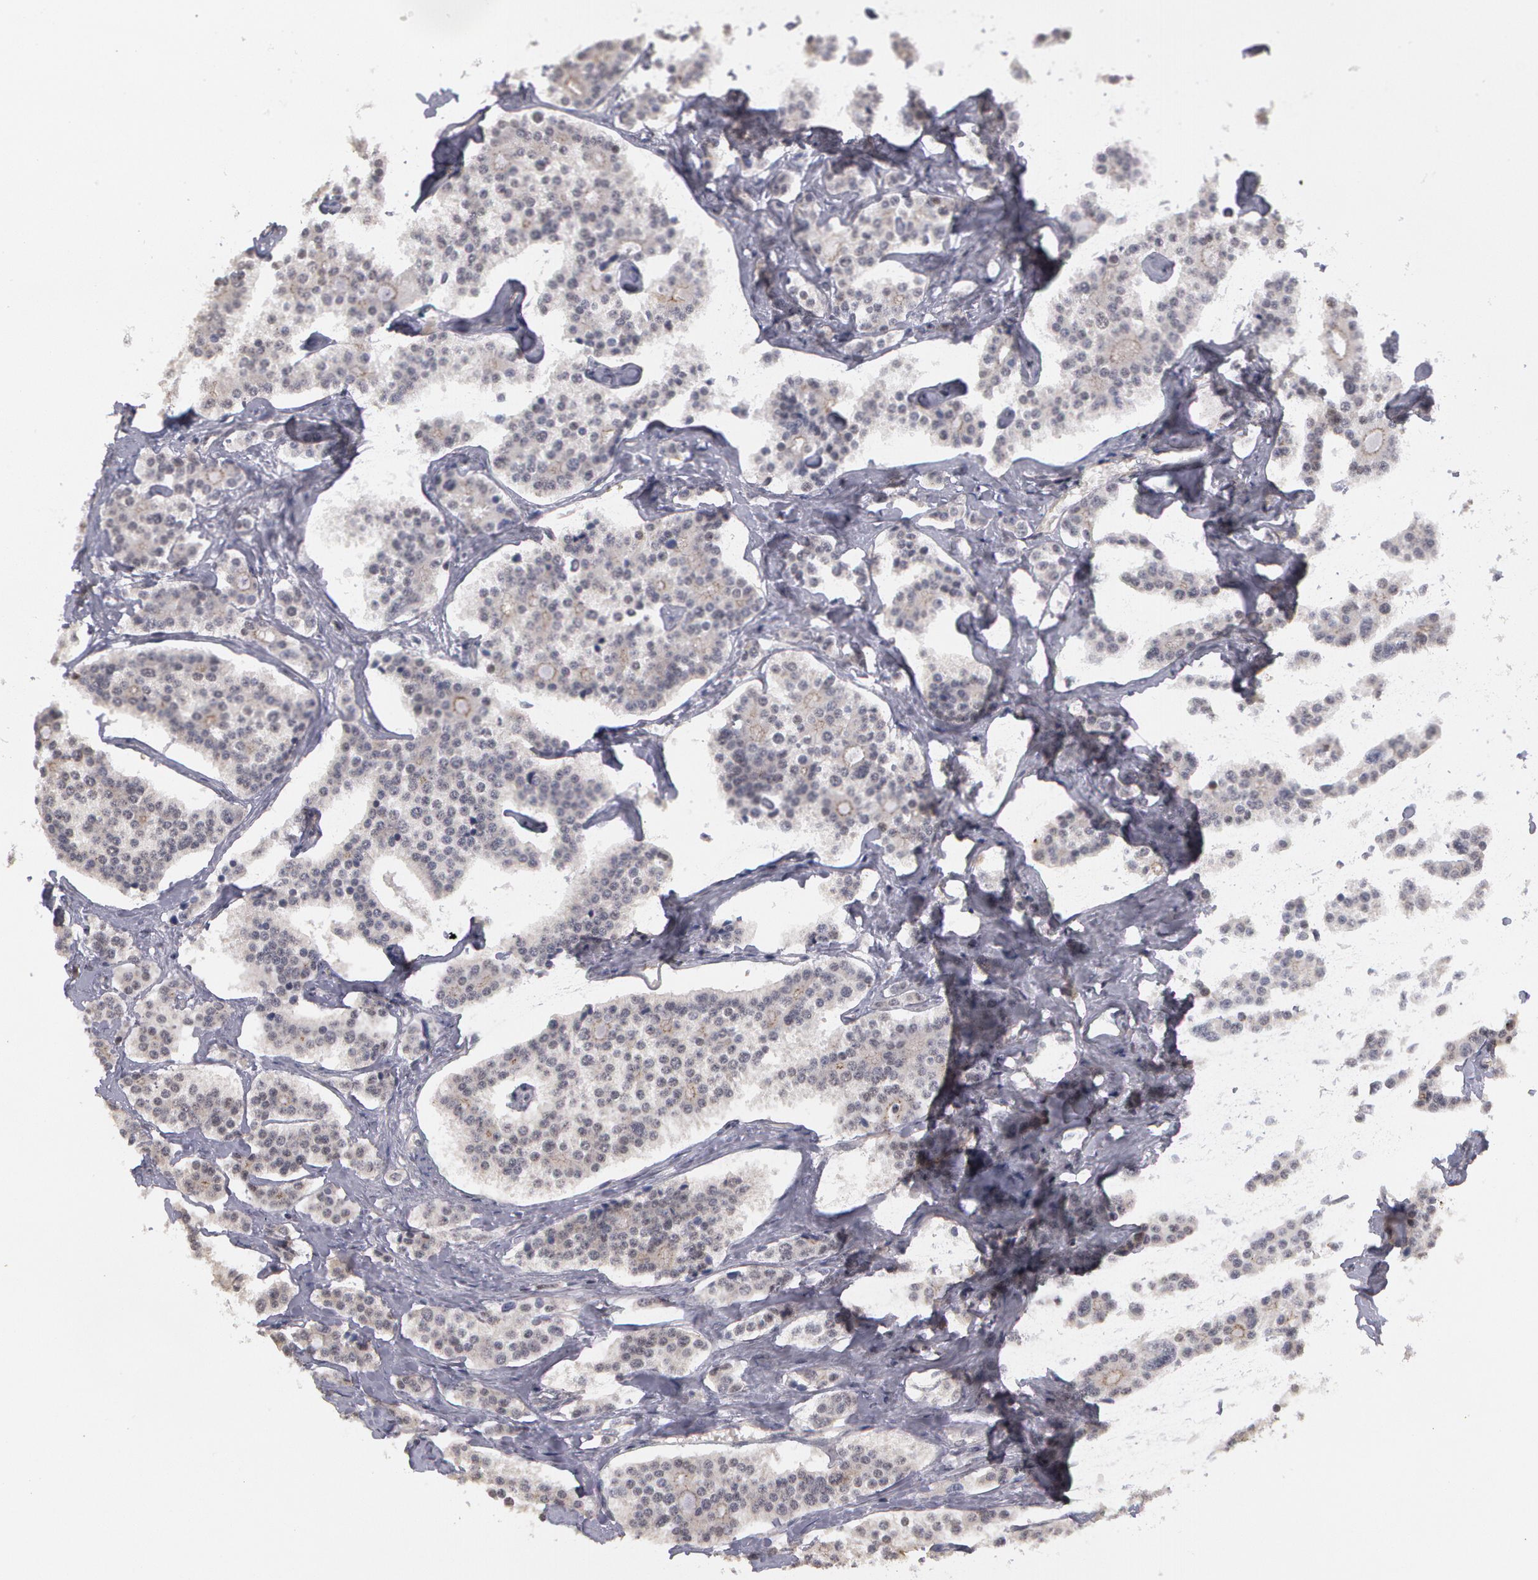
{"staining": {"intensity": "negative", "quantity": "none", "location": "none"}, "tissue": "carcinoid", "cell_type": "Tumor cells", "image_type": "cancer", "snomed": [{"axis": "morphology", "description": "Carcinoid, malignant, NOS"}, {"axis": "topography", "description": "Small intestine"}], "caption": "This micrograph is of carcinoid stained with immunohistochemistry to label a protein in brown with the nuclei are counter-stained blue. There is no expression in tumor cells.", "gene": "PRICKLE1", "patient": {"sex": "male", "age": 63}}